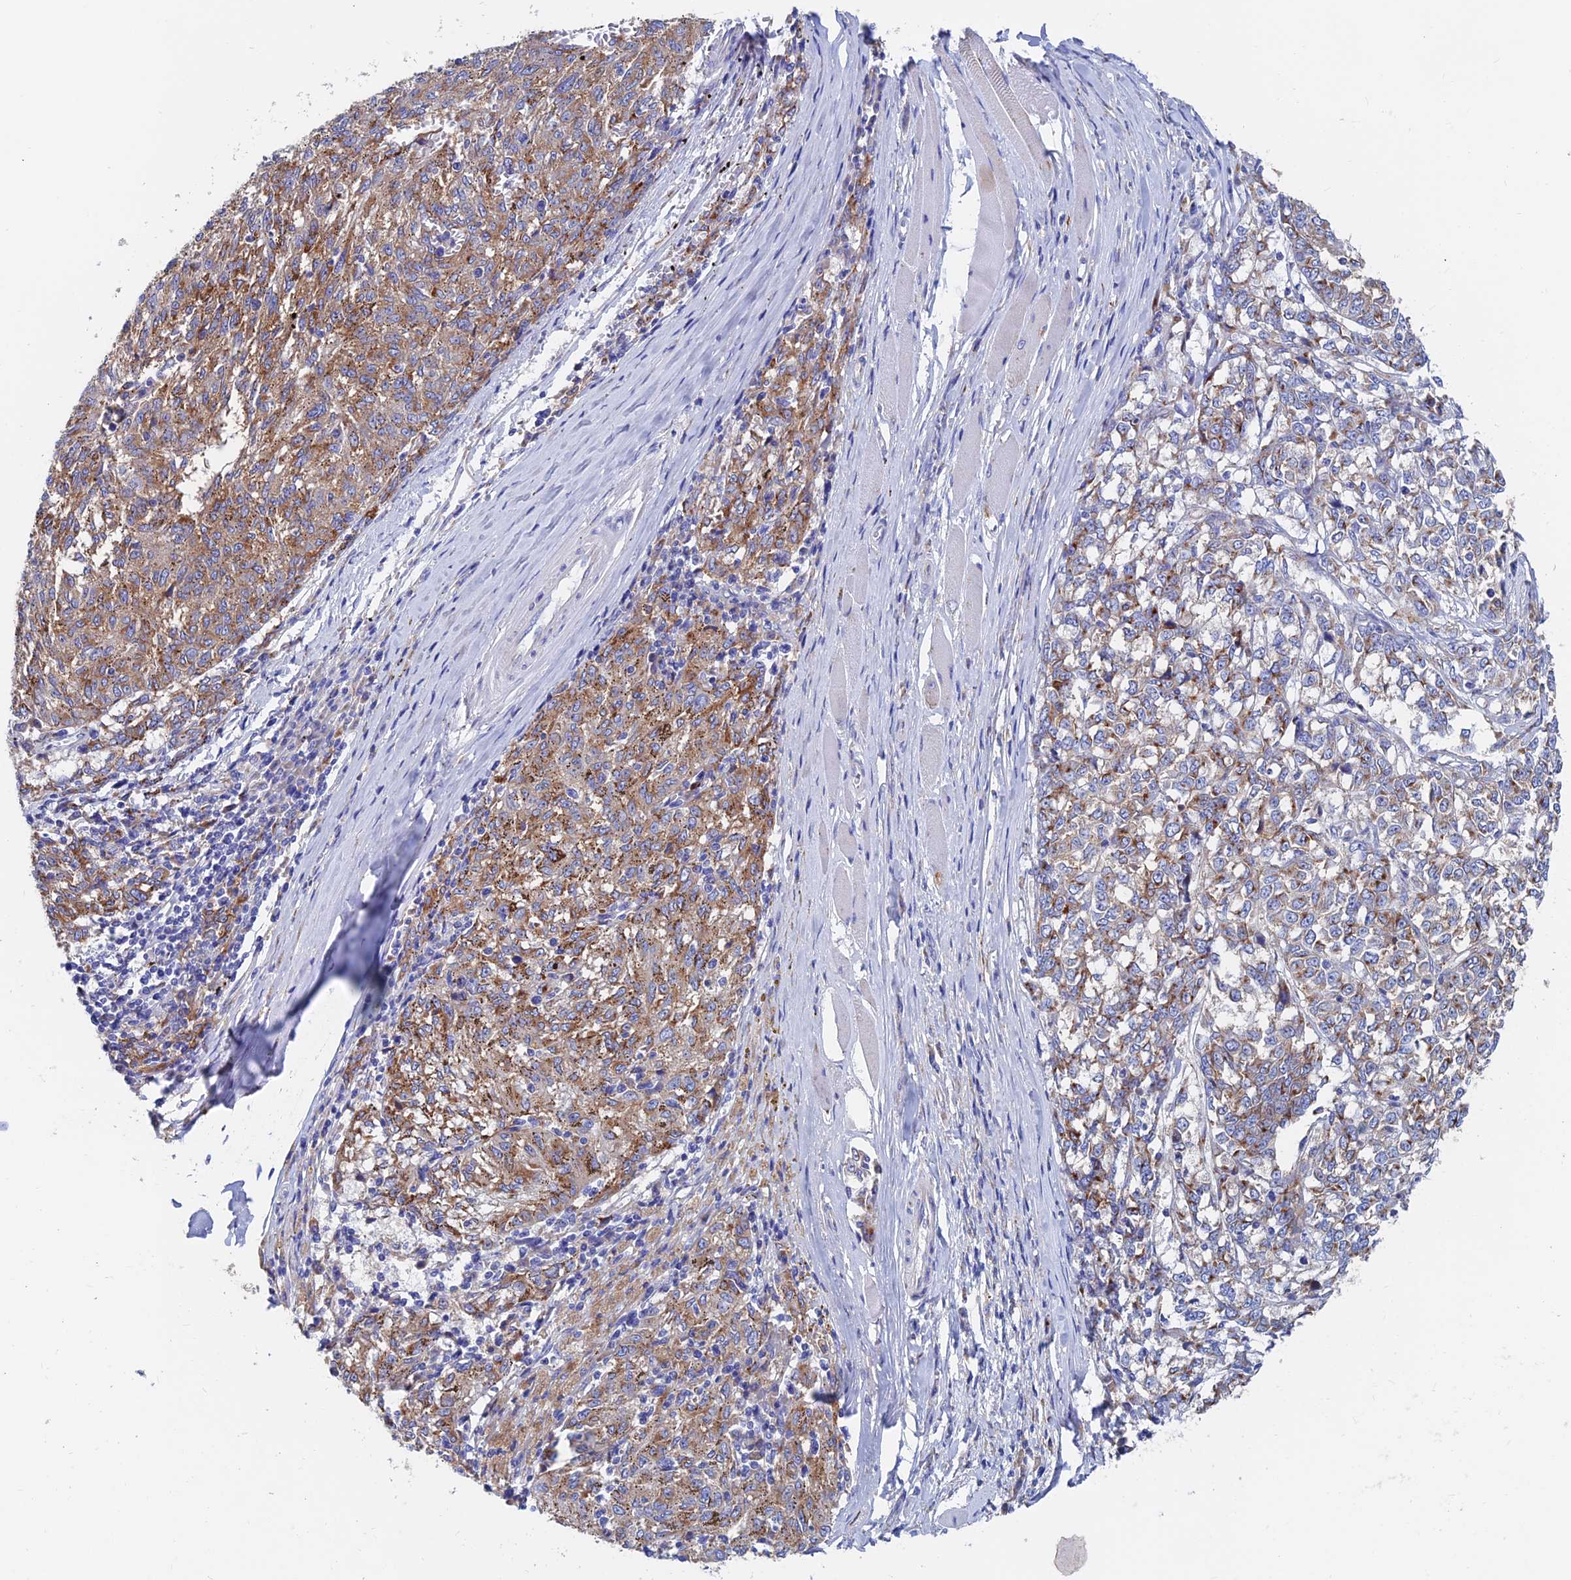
{"staining": {"intensity": "moderate", "quantity": ">75%", "location": "cytoplasmic/membranous"}, "tissue": "melanoma", "cell_type": "Tumor cells", "image_type": "cancer", "snomed": [{"axis": "morphology", "description": "Malignant melanoma, NOS"}, {"axis": "topography", "description": "Skin"}], "caption": "DAB immunohistochemical staining of human malignant melanoma reveals moderate cytoplasmic/membranous protein expression in about >75% of tumor cells.", "gene": "SPNS1", "patient": {"sex": "female", "age": 72}}